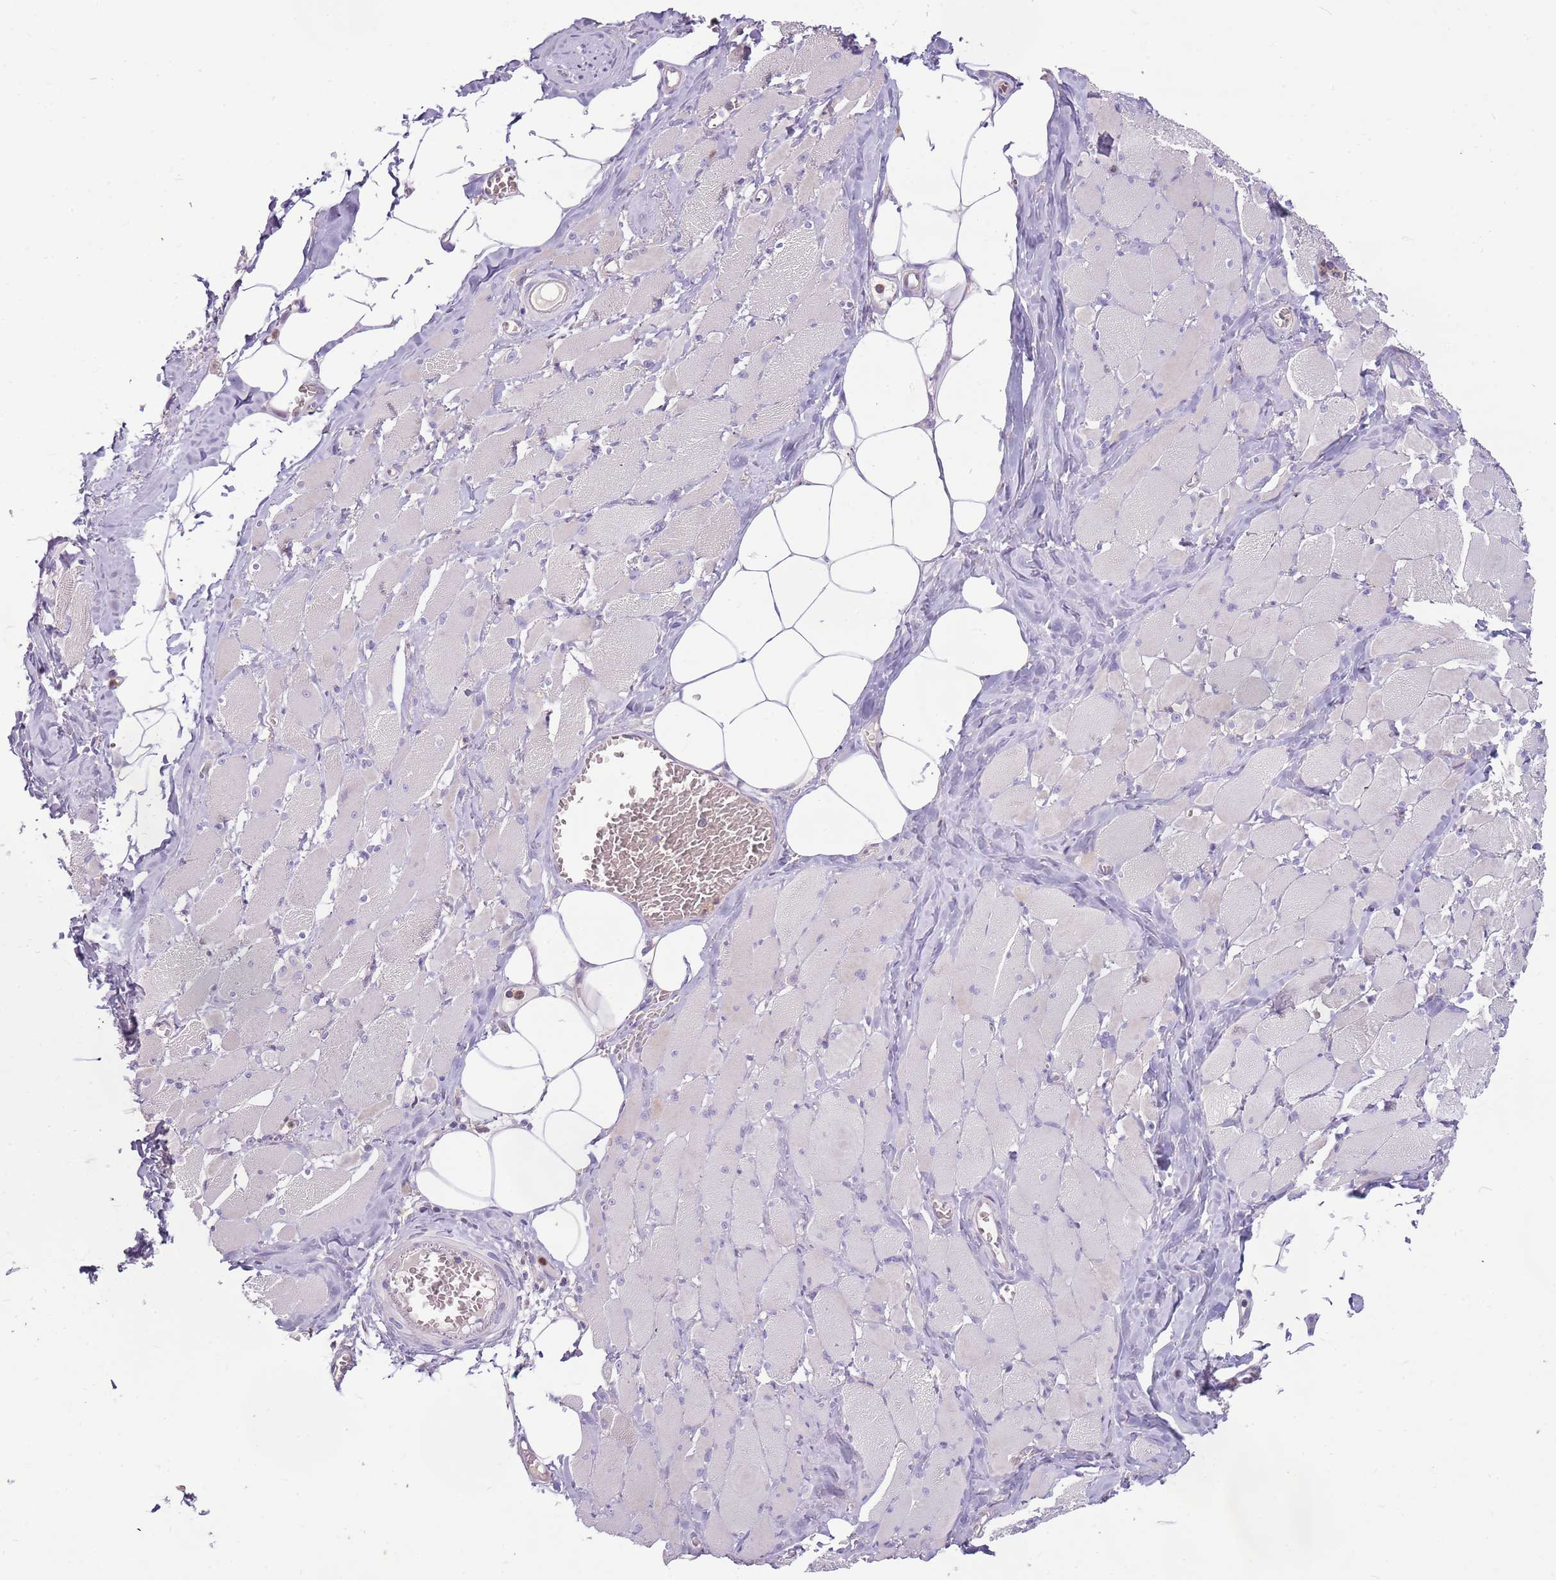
{"staining": {"intensity": "weak", "quantity": "<25%", "location": "cytoplasmic/membranous"}, "tissue": "skeletal muscle", "cell_type": "Myocytes", "image_type": "normal", "snomed": [{"axis": "morphology", "description": "Normal tissue, NOS"}, {"axis": "morphology", "description": "Basal cell carcinoma"}, {"axis": "topography", "description": "Skeletal muscle"}], "caption": "Photomicrograph shows no significant protein expression in myocytes of normal skeletal muscle. (DAB immunohistochemistry with hematoxylin counter stain).", "gene": "ARHGAP5", "patient": {"sex": "female", "age": 64}}